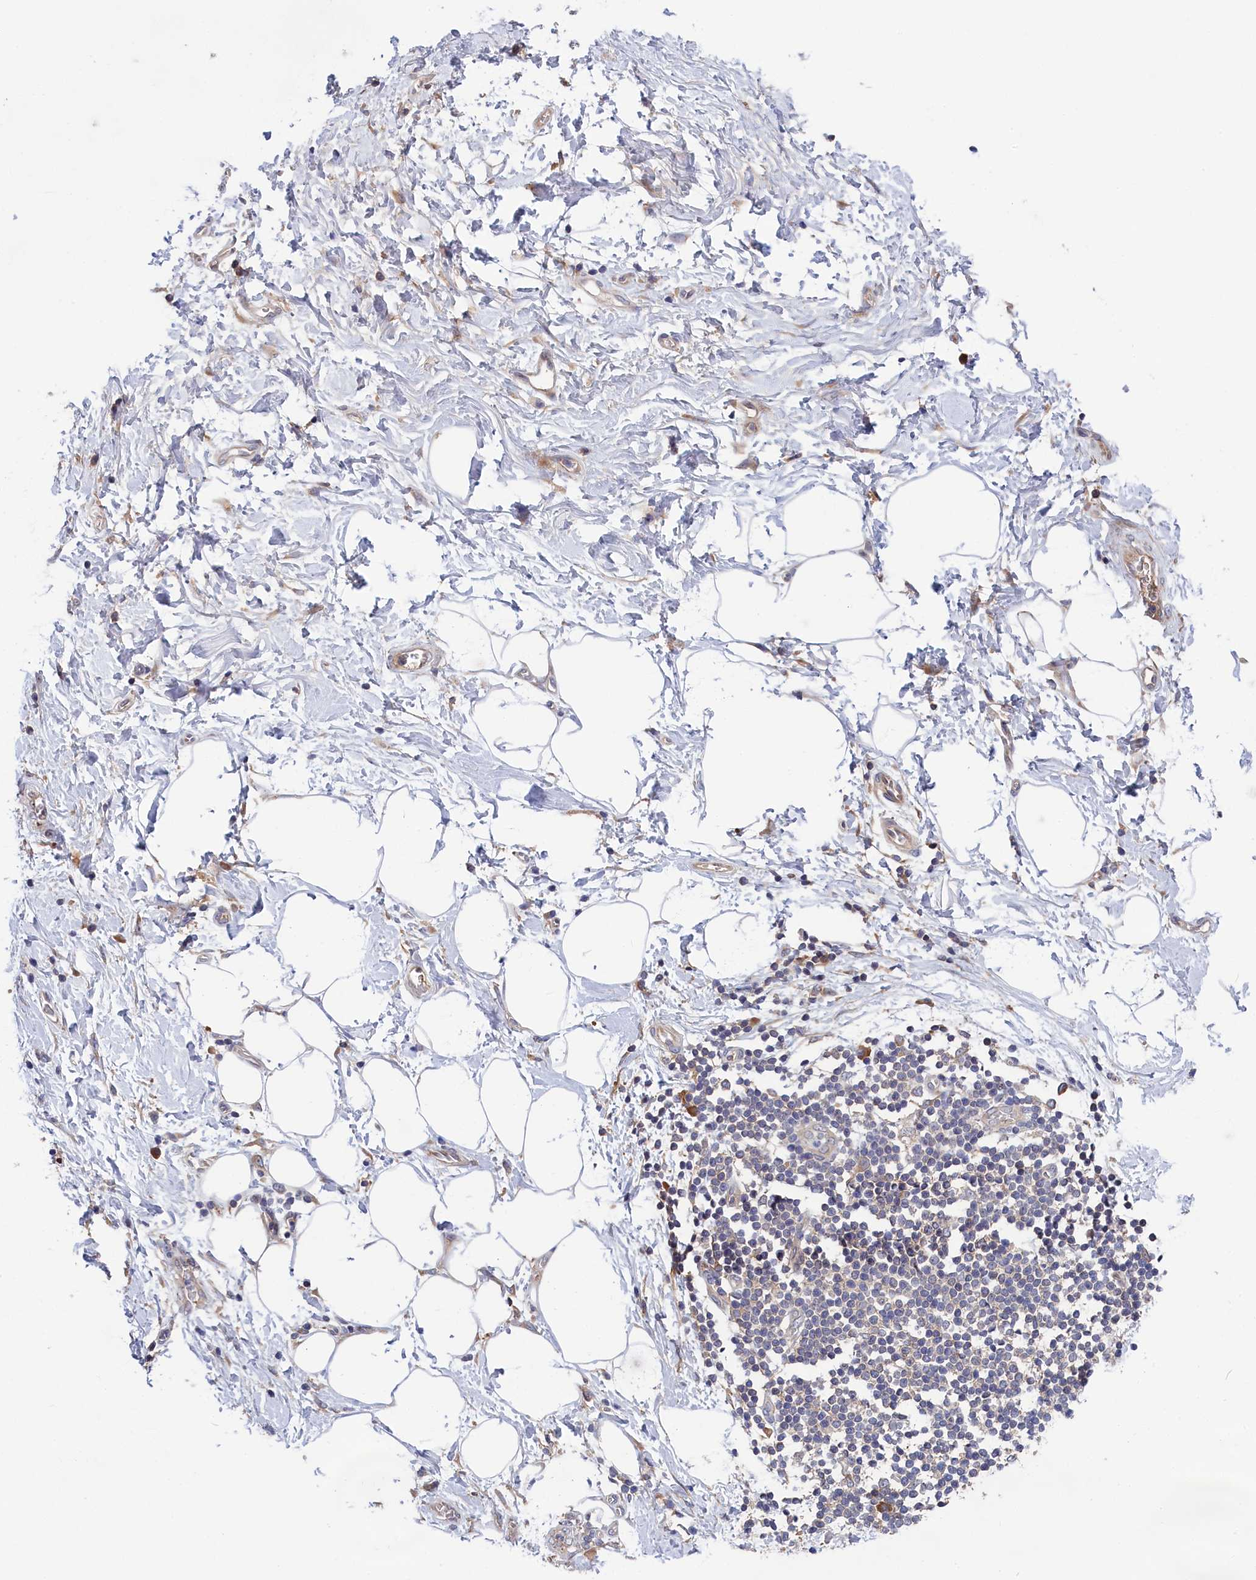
{"staining": {"intensity": "weak", "quantity": ">75%", "location": "nuclear"}, "tissue": "adipose tissue", "cell_type": "Adipocytes", "image_type": "normal", "snomed": [{"axis": "morphology", "description": "Normal tissue, NOS"}, {"axis": "morphology", "description": "Adenocarcinoma, NOS"}, {"axis": "topography", "description": "Pancreas"}, {"axis": "topography", "description": "Peripheral nerve tissue"}], "caption": "This is a micrograph of immunohistochemistry (IHC) staining of normal adipose tissue, which shows weak positivity in the nuclear of adipocytes.", "gene": "CRACD", "patient": {"sex": "male", "age": 59}}